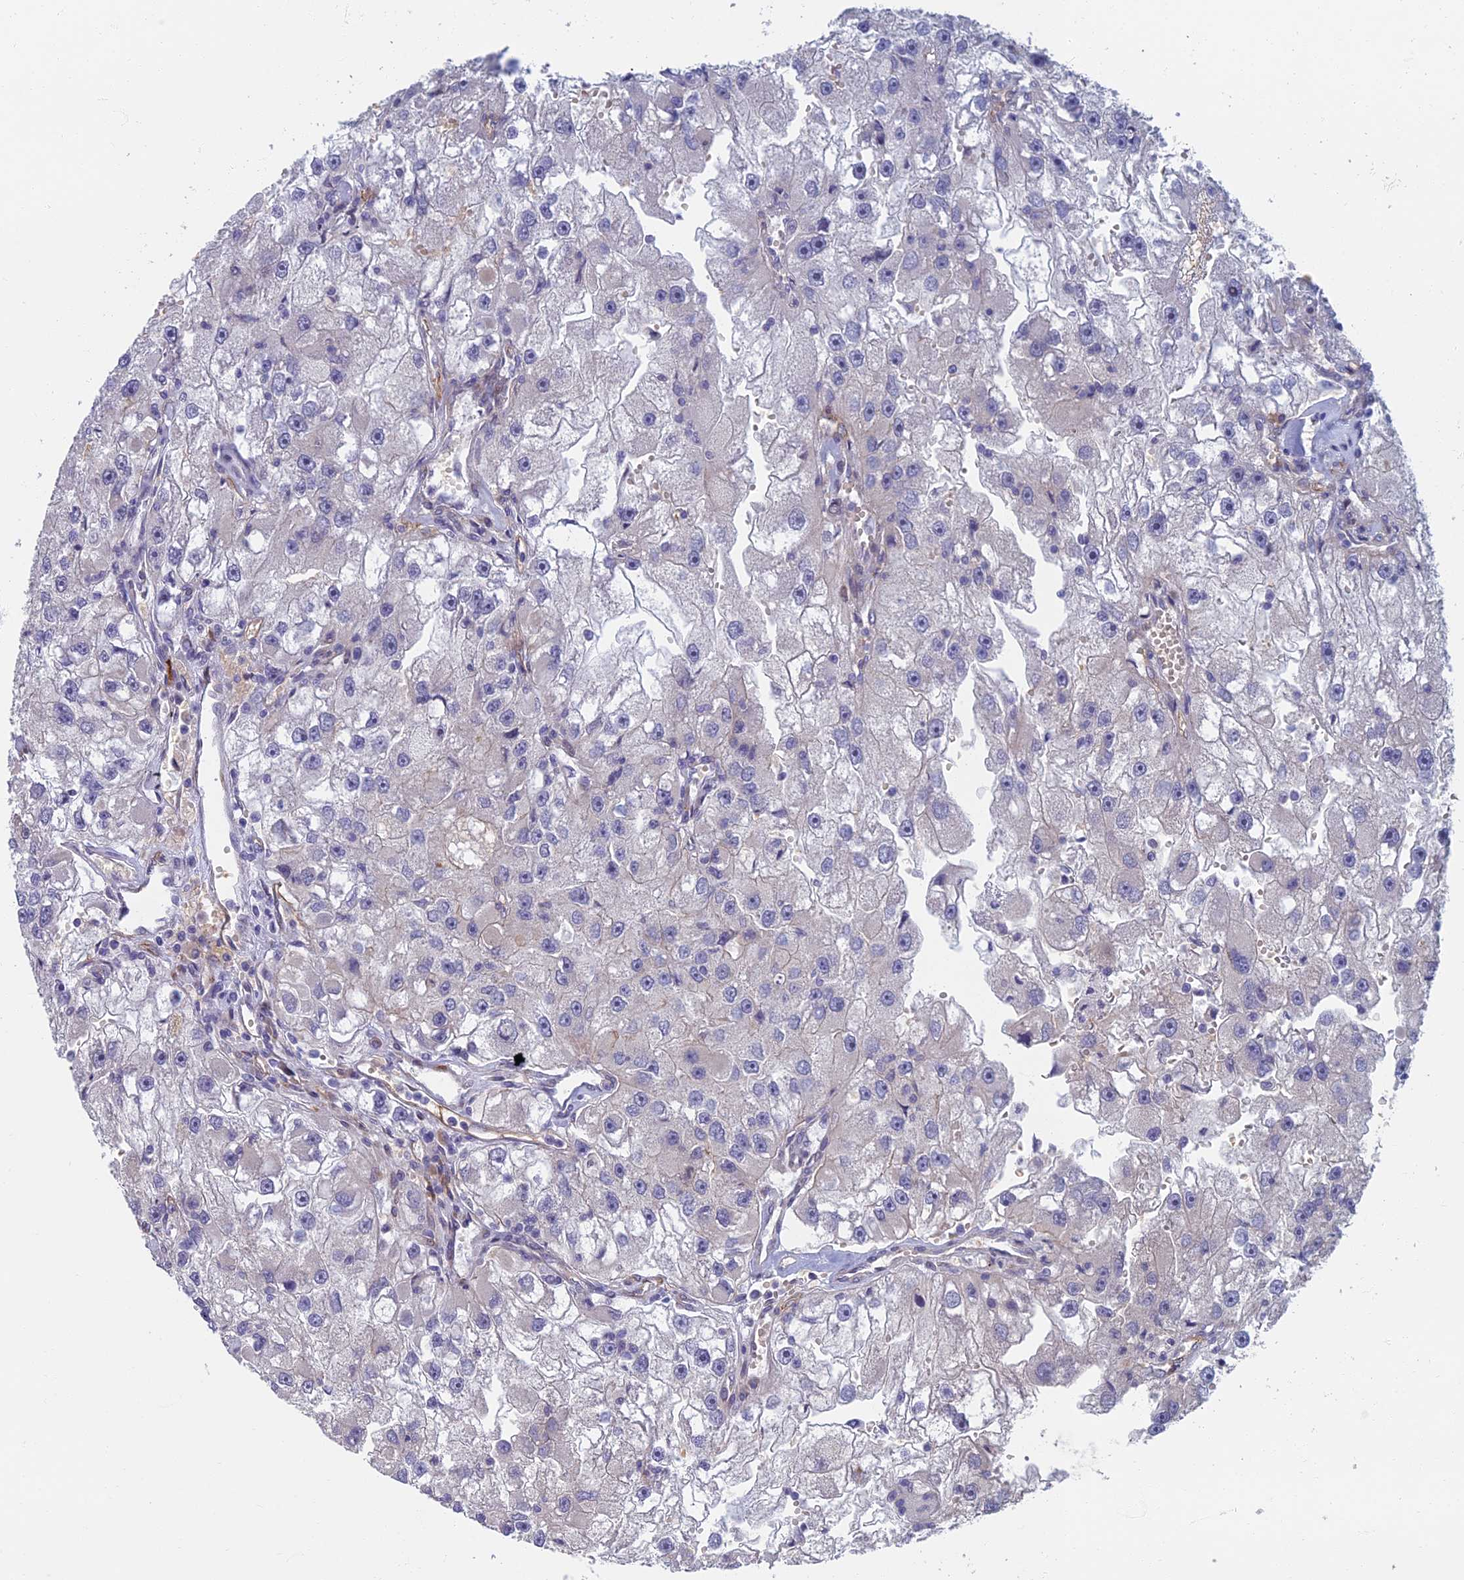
{"staining": {"intensity": "negative", "quantity": "none", "location": "none"}, "tissue": "renal cancer", "cell_type": "Tumor cells", "image_type": "cancer", "snomed": [{"axis": "morphology", "description": "Adenocarcinoma, NOS"}, {"axis": "topography", "description": "Kidney"}], "caption": "The IHC micrograph has no significant staining in tumor cells of renal cancer tissue.", "gene": "RHBDL2", "patient": {"sex": "male", "age": 63}}